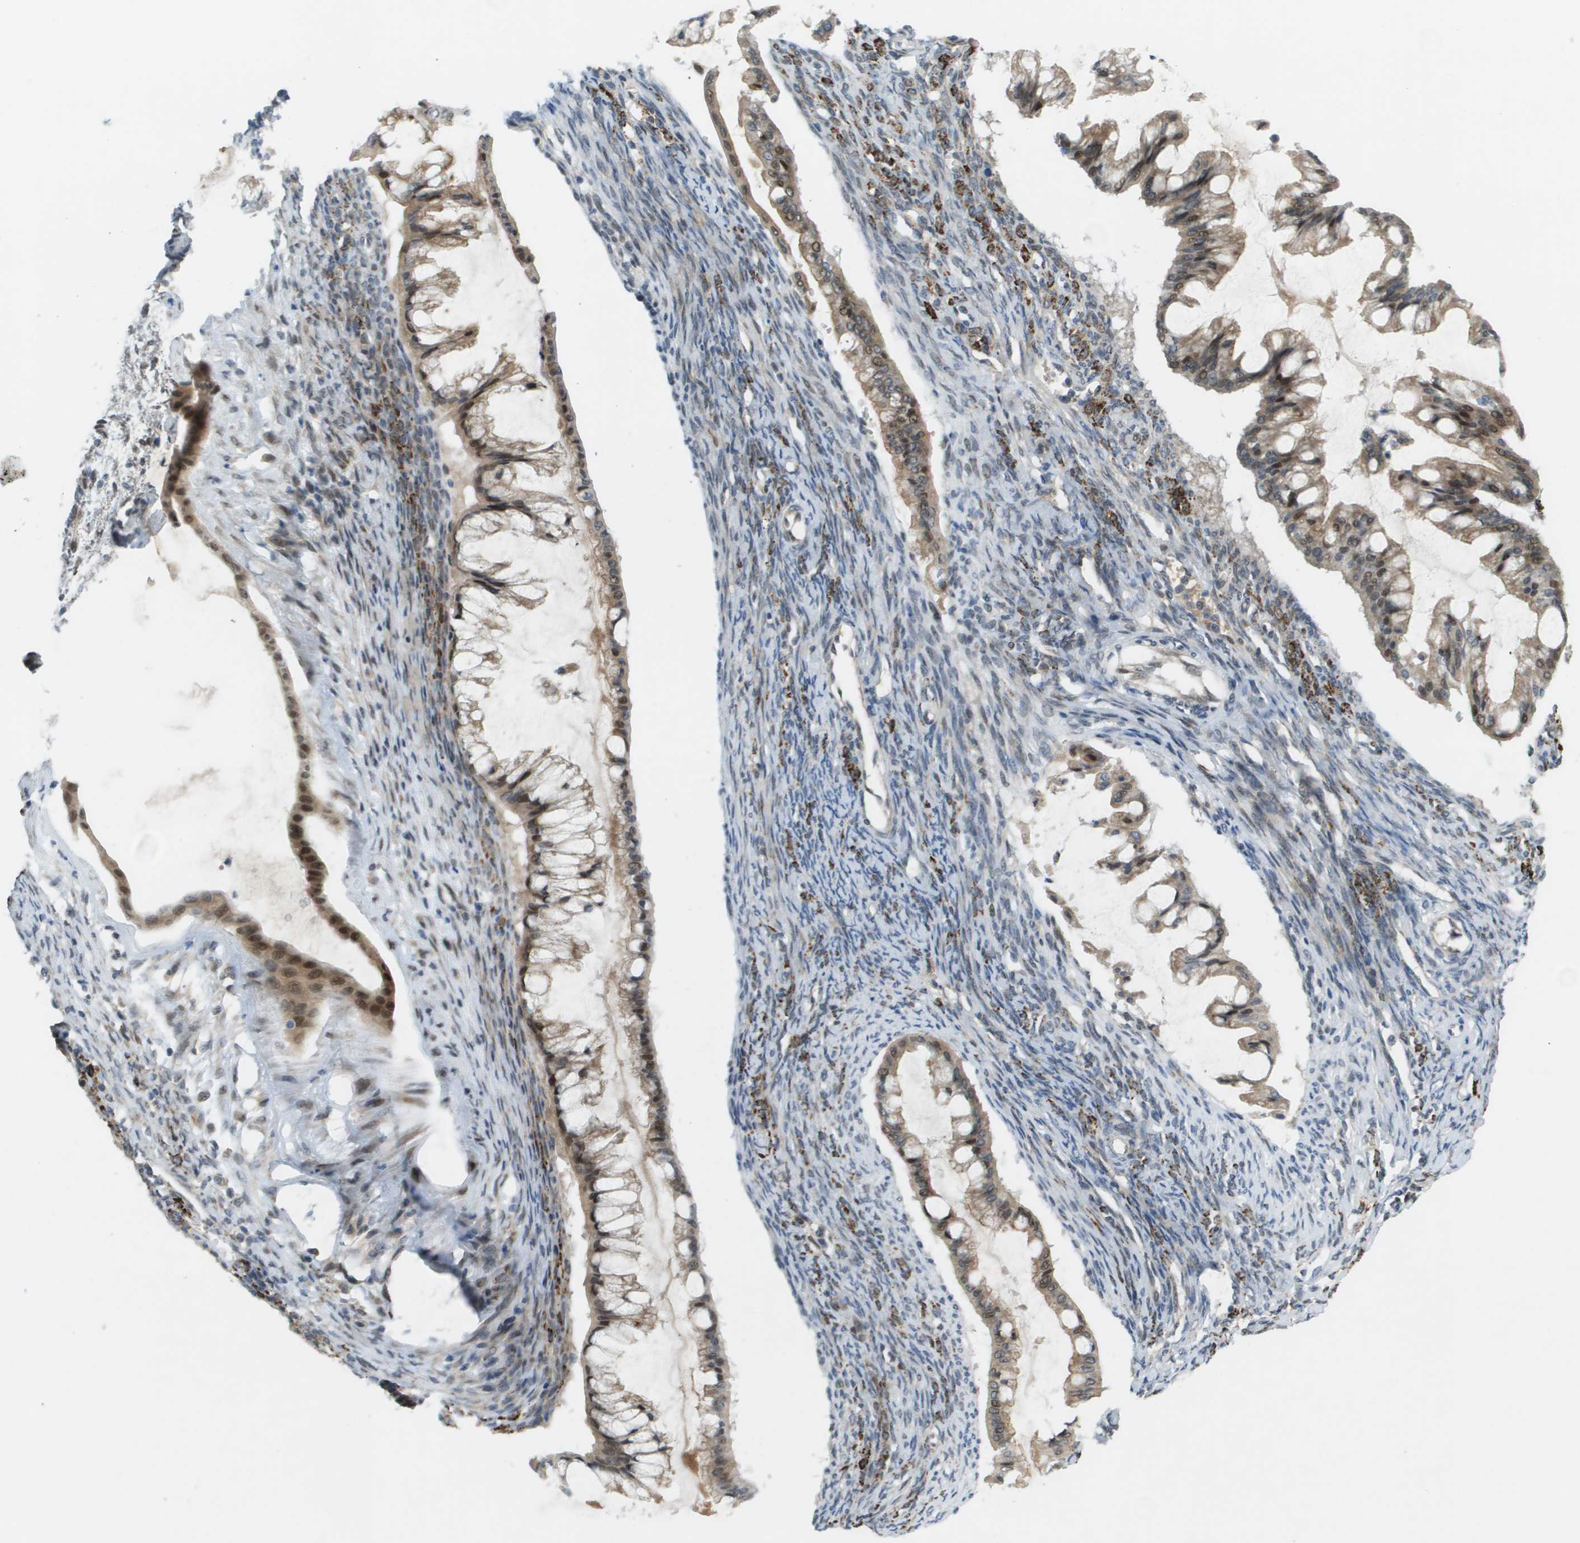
{"staining": {"intensity": "moderate", "quantity": ">75%", "location": "cytoplasmic/membranous,nuclear"}, "tissue": "ovarian cancer", "cell_type": "Tumor cells", "image_type": "cancer", "snomed": [{"axis": "morphology", "description": "Cystadenocarcinoma, mucinous, NOS"}, {"axis": "topography", "description": "Ovary"}], "caption": "Tumor cells show moderate cytoplasmic/membranous and nuclear staining in about >75% of cells in ovarian cancer.", "gene": "CACNB4", "patient": {"sex": "female", "age": 73}}